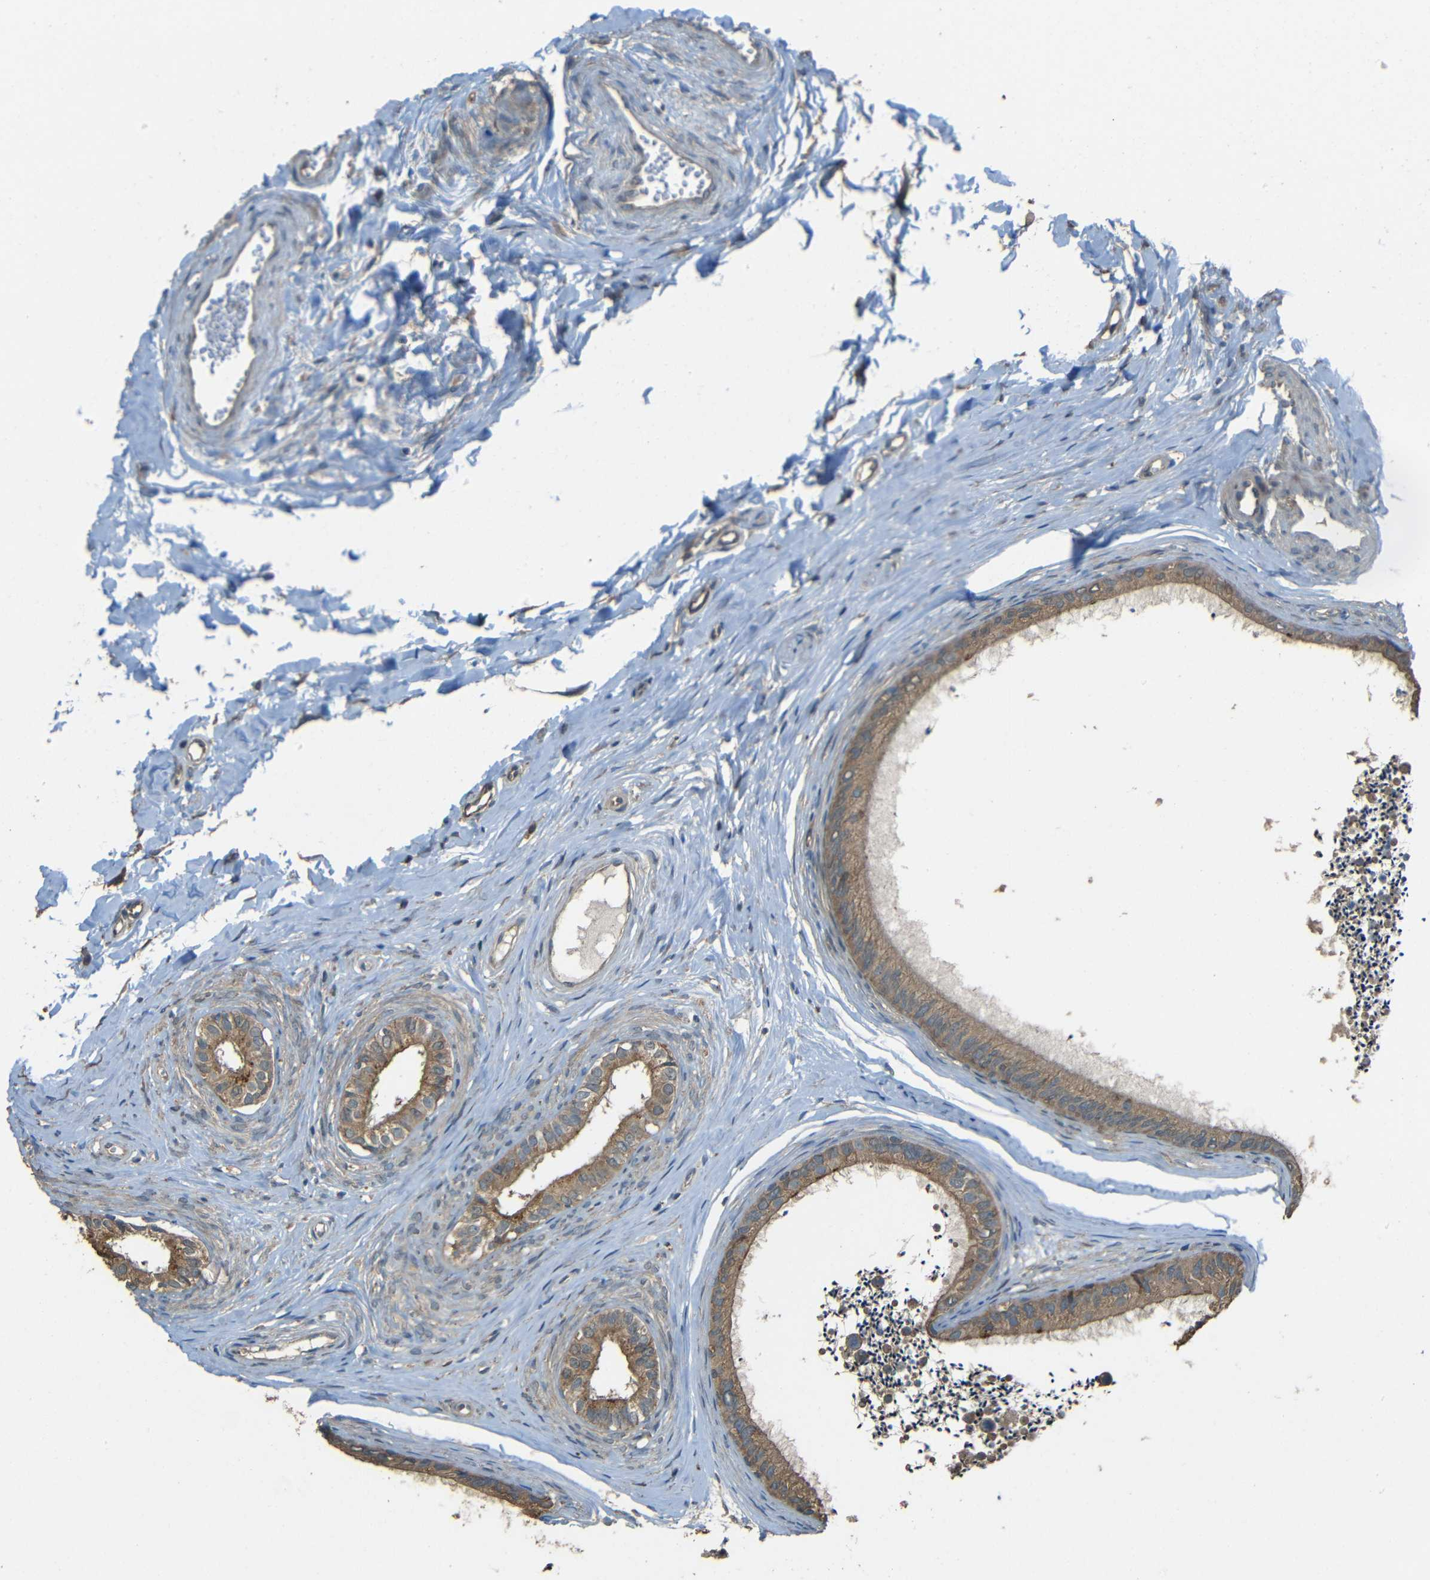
{"staining": {"intensity": "moderate", "quantity": ">75%", "location": "cytoplasmic/membranous"}, "tissue": "epididymis", "cell_type": "Glandular cells", "image_type": "normal", "snomed": [{"axis": "morphology", "description": "Normal tissue, NOS"}, {"axis": "topography", "description": "Epididymis"}], "caption": "Immunohistochemical staining of benign epididymis demonstrates moderate cytoplasmic/membranous protein positivity in about >75% of glandular cells. (DAB (3,3'-diaminobenzidine) IHC with brightfield microscopy, high magnification).", "gene": "ACACA", "patient": {"sex": "male", "age": 56}}